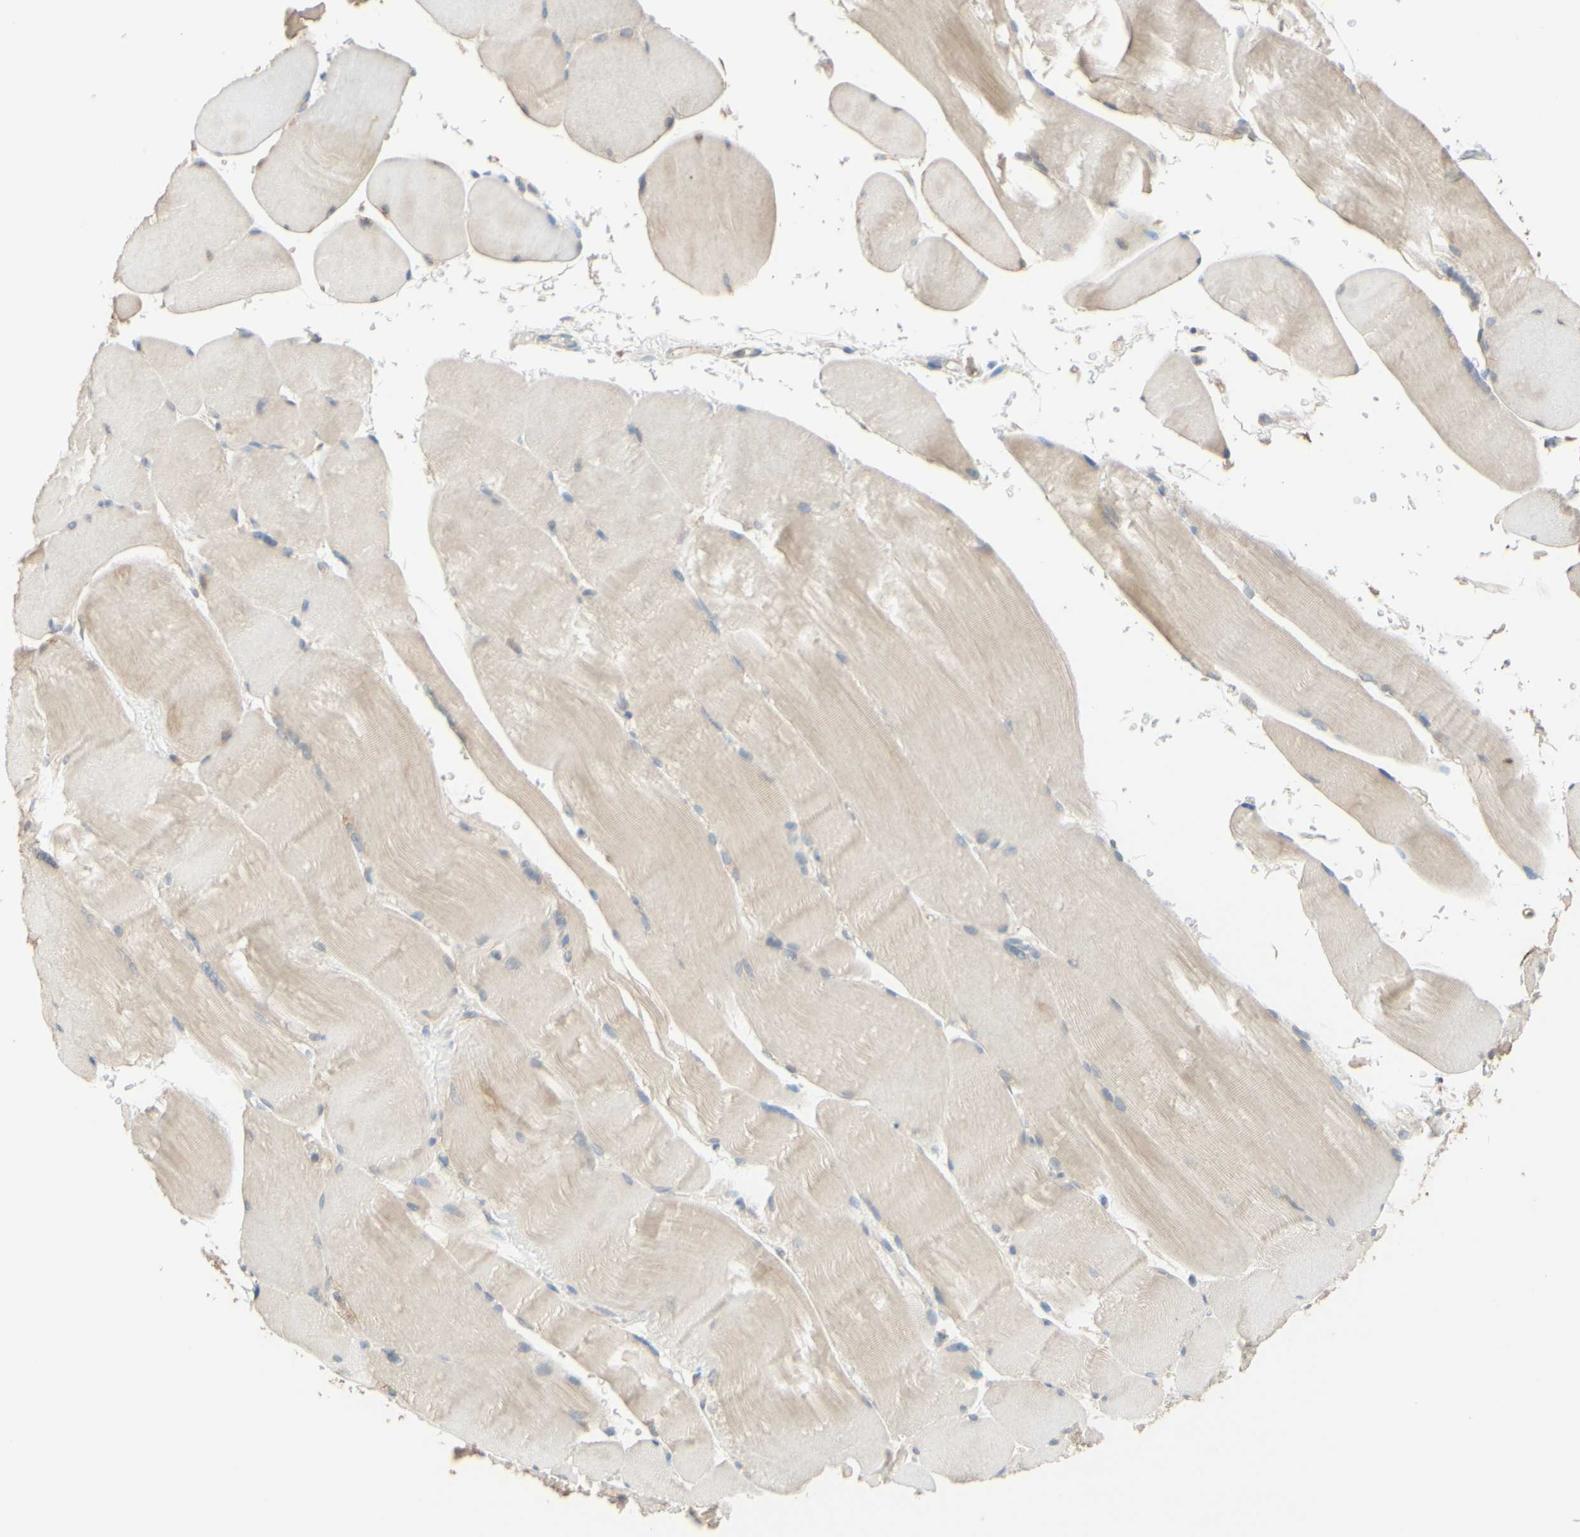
{"staining": {"intensity": "weak", "quantity": "25%-75%", "location": "cytoplasmic/membranous"}, "tissue": "skeletal muscle", "cell_type": "Myocytes", "image_type": "normal", "snomed": [{"axis": "morphology", "description": "Normal tissue, NOS"}, {"axis": "topography", "description": "Skin"}, {"axis": "topography", "description": "Skeletal muscle"}], "caption": "Brown immunohistochemical staining in unremarkable skeletal muscle displays weak cytoplasmic/membranous expression in approximately 25%-75% of myocytes. (DAB (3,3'-diaminobenzidine) IHC, brown staining for protein, blue staining for nuclei).", "gene": "SMIM19", "patient": {"sex": "male", "age": 83}}